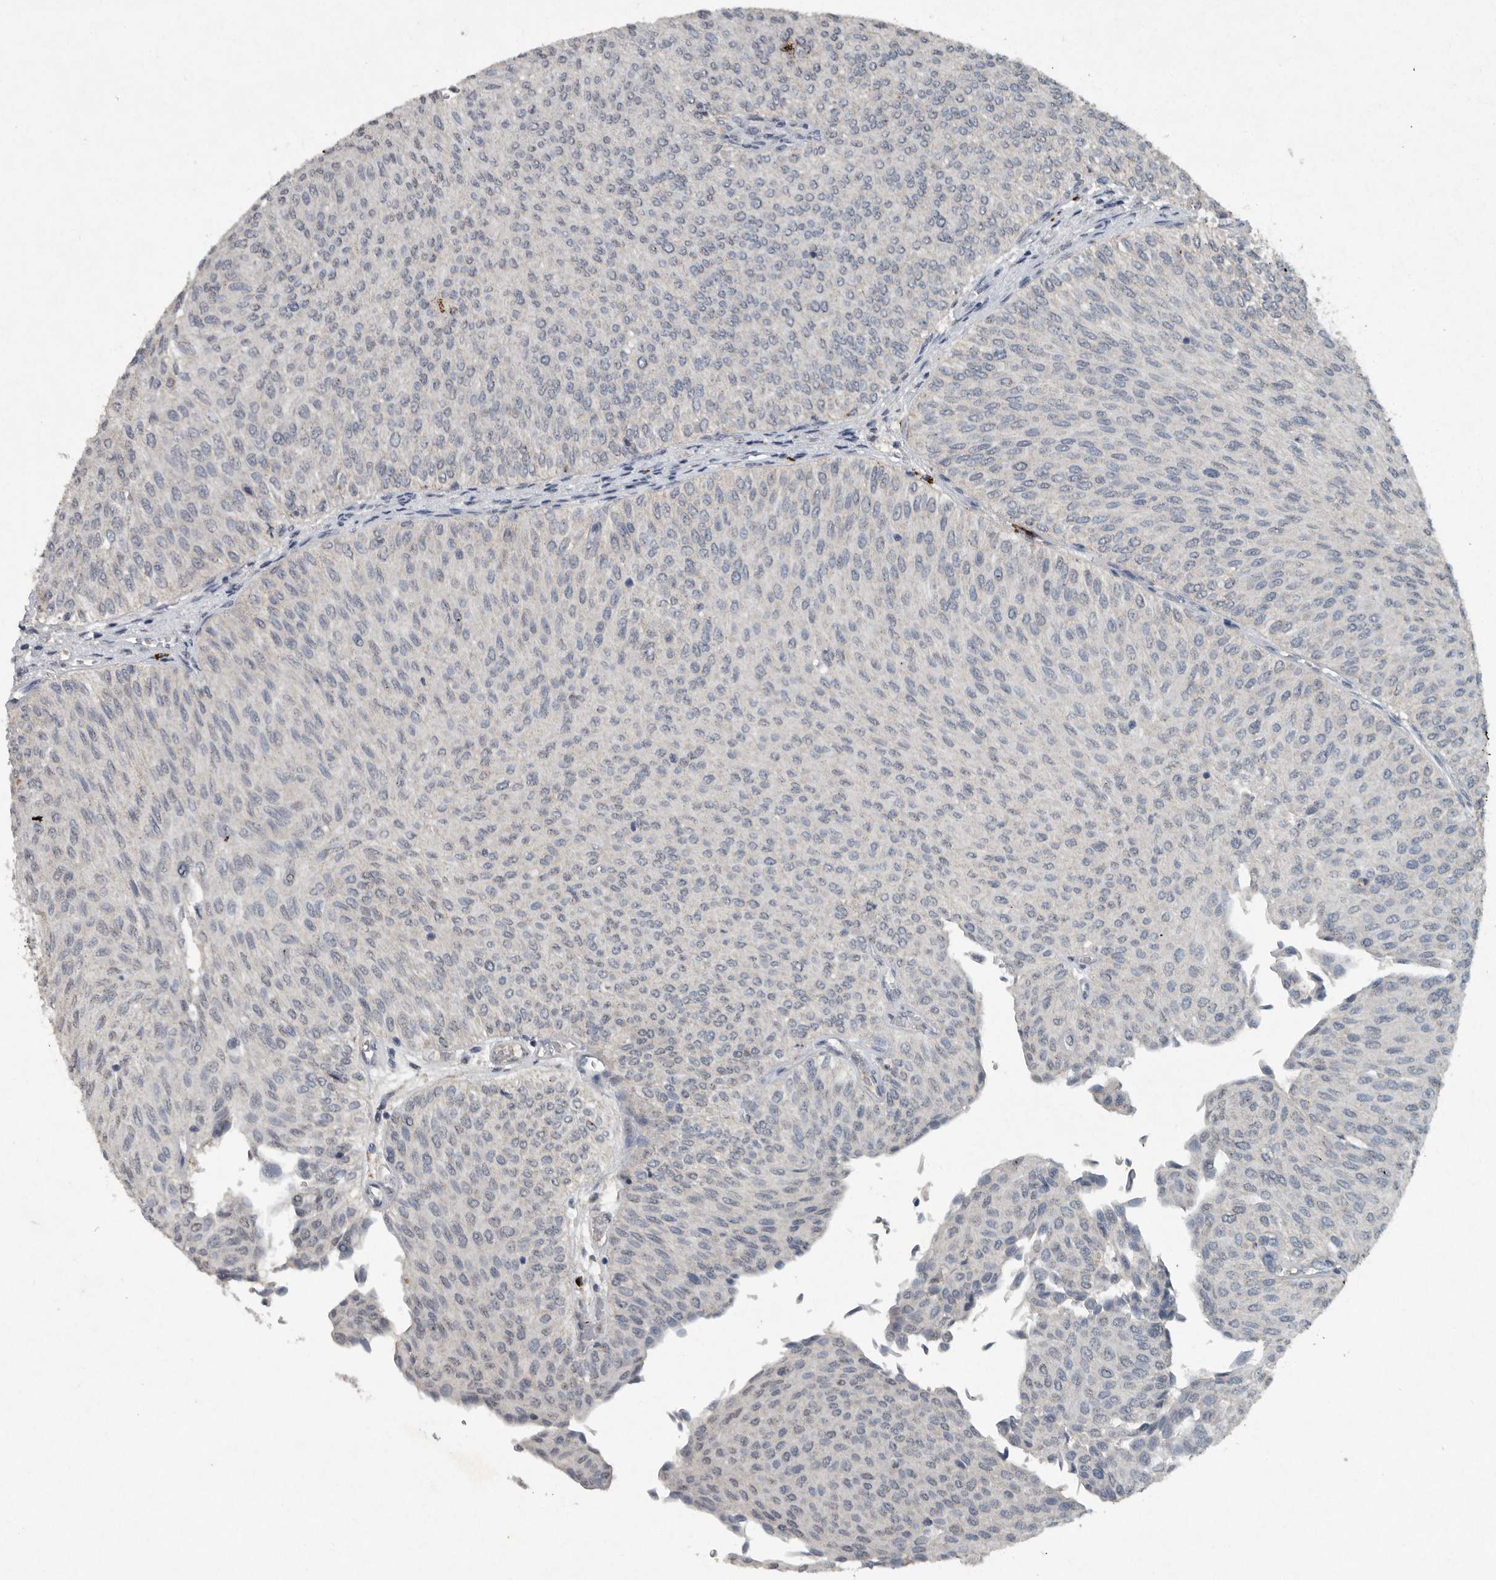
{"staining": {"intensity": "negative", "quantity": "none", "location": "none"}, "tissue": "urothelial cancer", "cell_type": "Tumor cells", "image_type": "cancer", "snomed": [{"axis": "morphology", "description": "Urothelial carcinoma, Low grade"}, {"axis": "topography", "description": "Urinary bladder"}], "caption": "A photomicrograph of low-grade urothelial carcinoma stained for a protein shows no brown staining in tumor cells.", "gene": "IL20", "patient": {"sex": "male", "age": 78}}